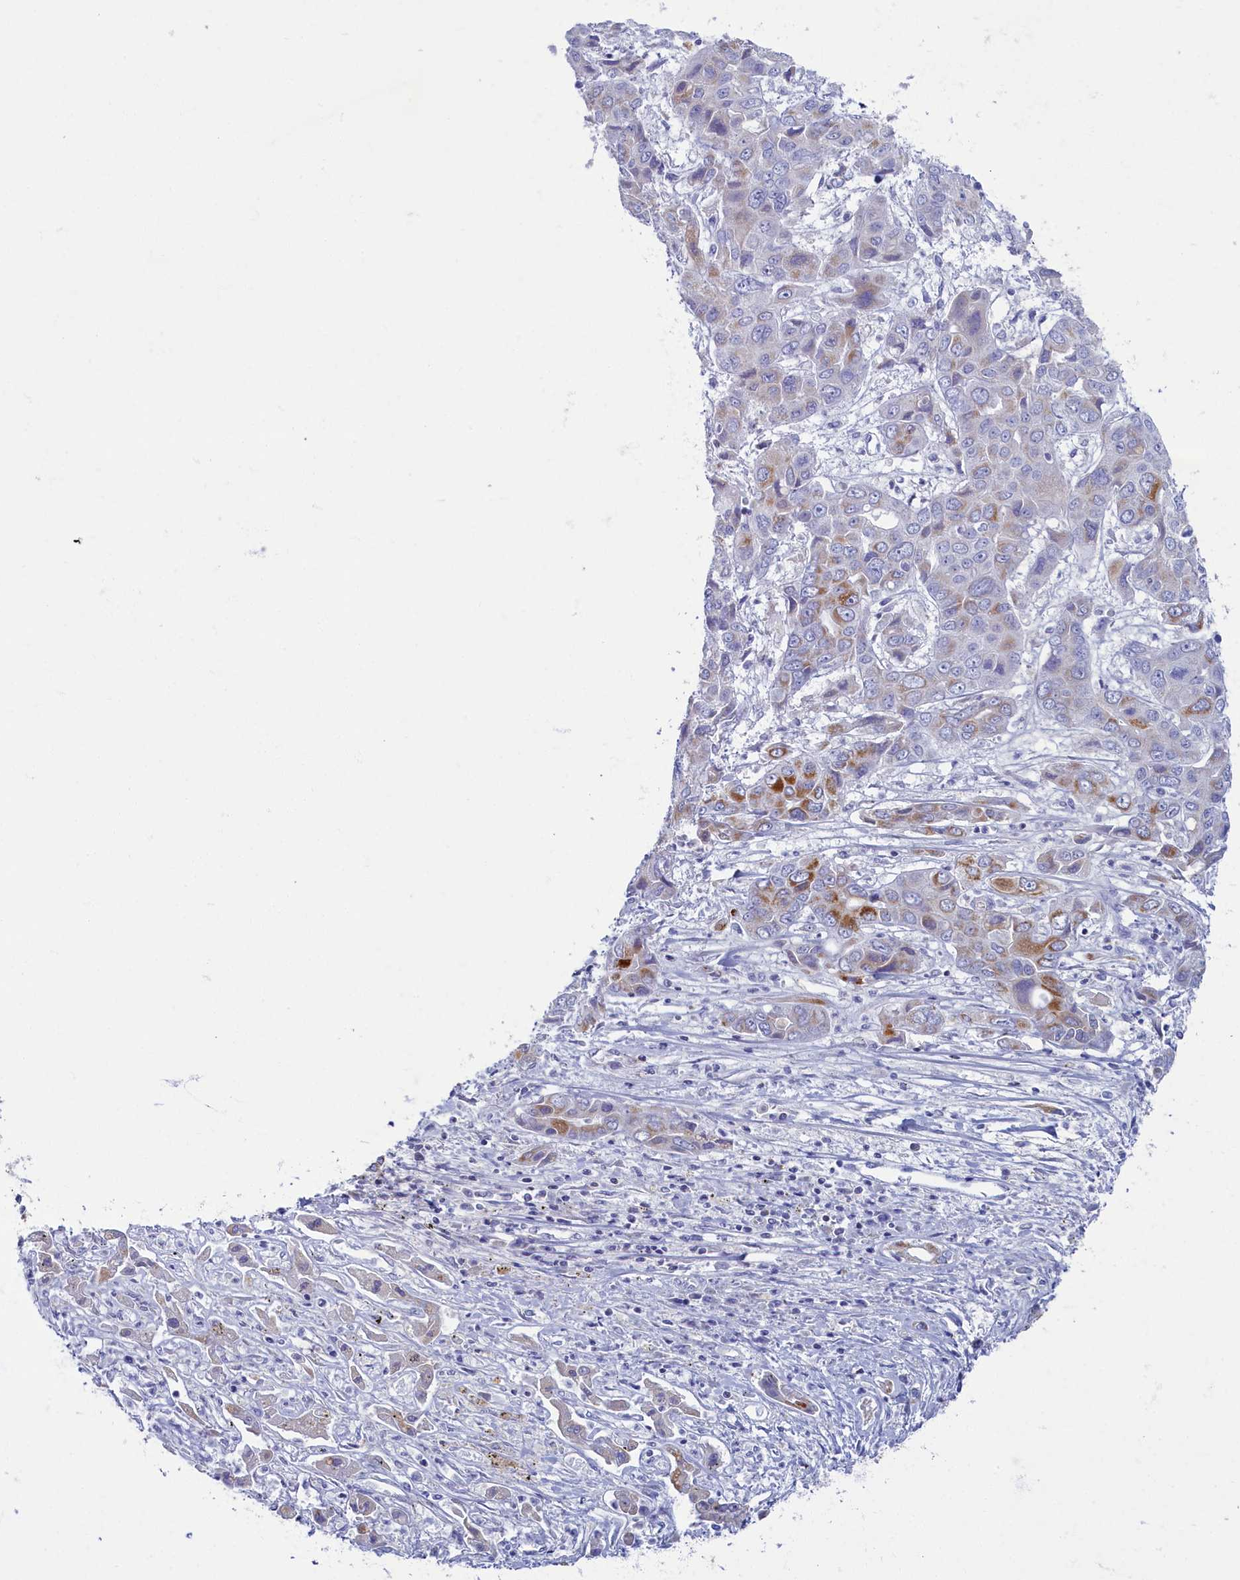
{"staining": {"intensity": "moderate", "quantity": "<25%", "location": "cytoplasmic/membranous"}, "tissue": "liver cancer", "cell_type": "Tumor cells", "image_type": "cancer", "snomed": [{"axis": "morphology", "description": "Cholangiocarcinoma"}, {"axis": "topography", "description": "Liver"}], "caption": "Liver cancer was stained to show a protein in brown. There is low levels of moderate cytoplasmic/membranous positivity in approximately <25% of tumor cells. Using DAB (3,3'-diaminobenzidine) (brown) and hematoxylin (blue) stains, captured at high magnification using brightfield microscopy.", "gene": "OCIAD2", "patient": {"sex": "male", "age": 67}}